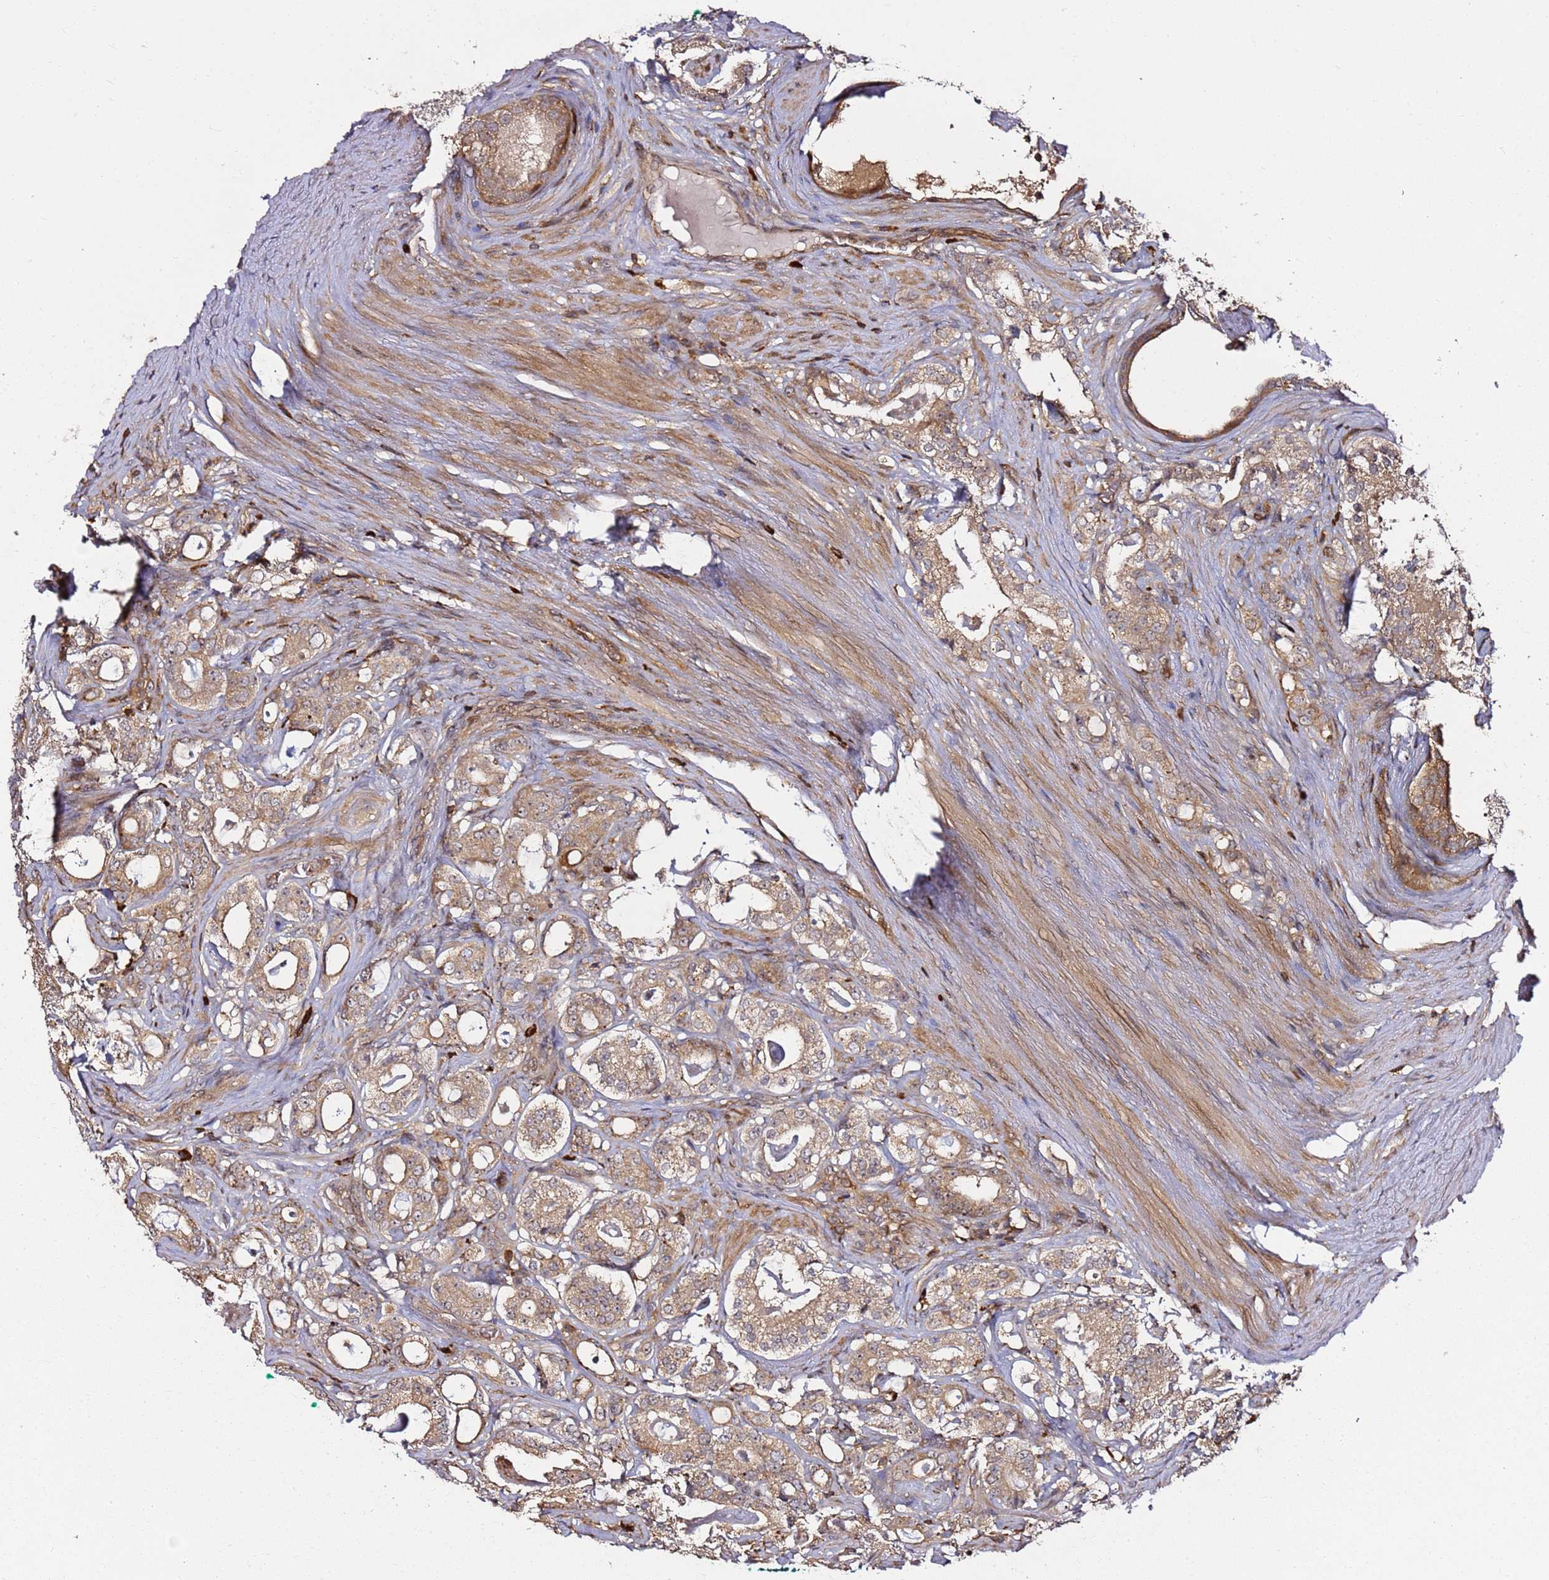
{"staining": {"intensity": "moderate", "quantity": ">75%", "location": "cytoplasmic/membranous"}, "tissue": "prostate cancer", "cell_type": "Tumor cells", "image_type": "cancer", "snomed": [{"axis": "morphology", "description": "Adenocarcinoma, High grade"}, {"axis": "topography", "description": "Prostate"}], "caption": "Protein expression analysis of human prostate high-grade adenocarcinoma reveals moderate cytoplasmic/membranous expression in approximately >75% of tumor cells.", "gene": "PRMT7", "patient": {"sex": "male", "age": 63}}